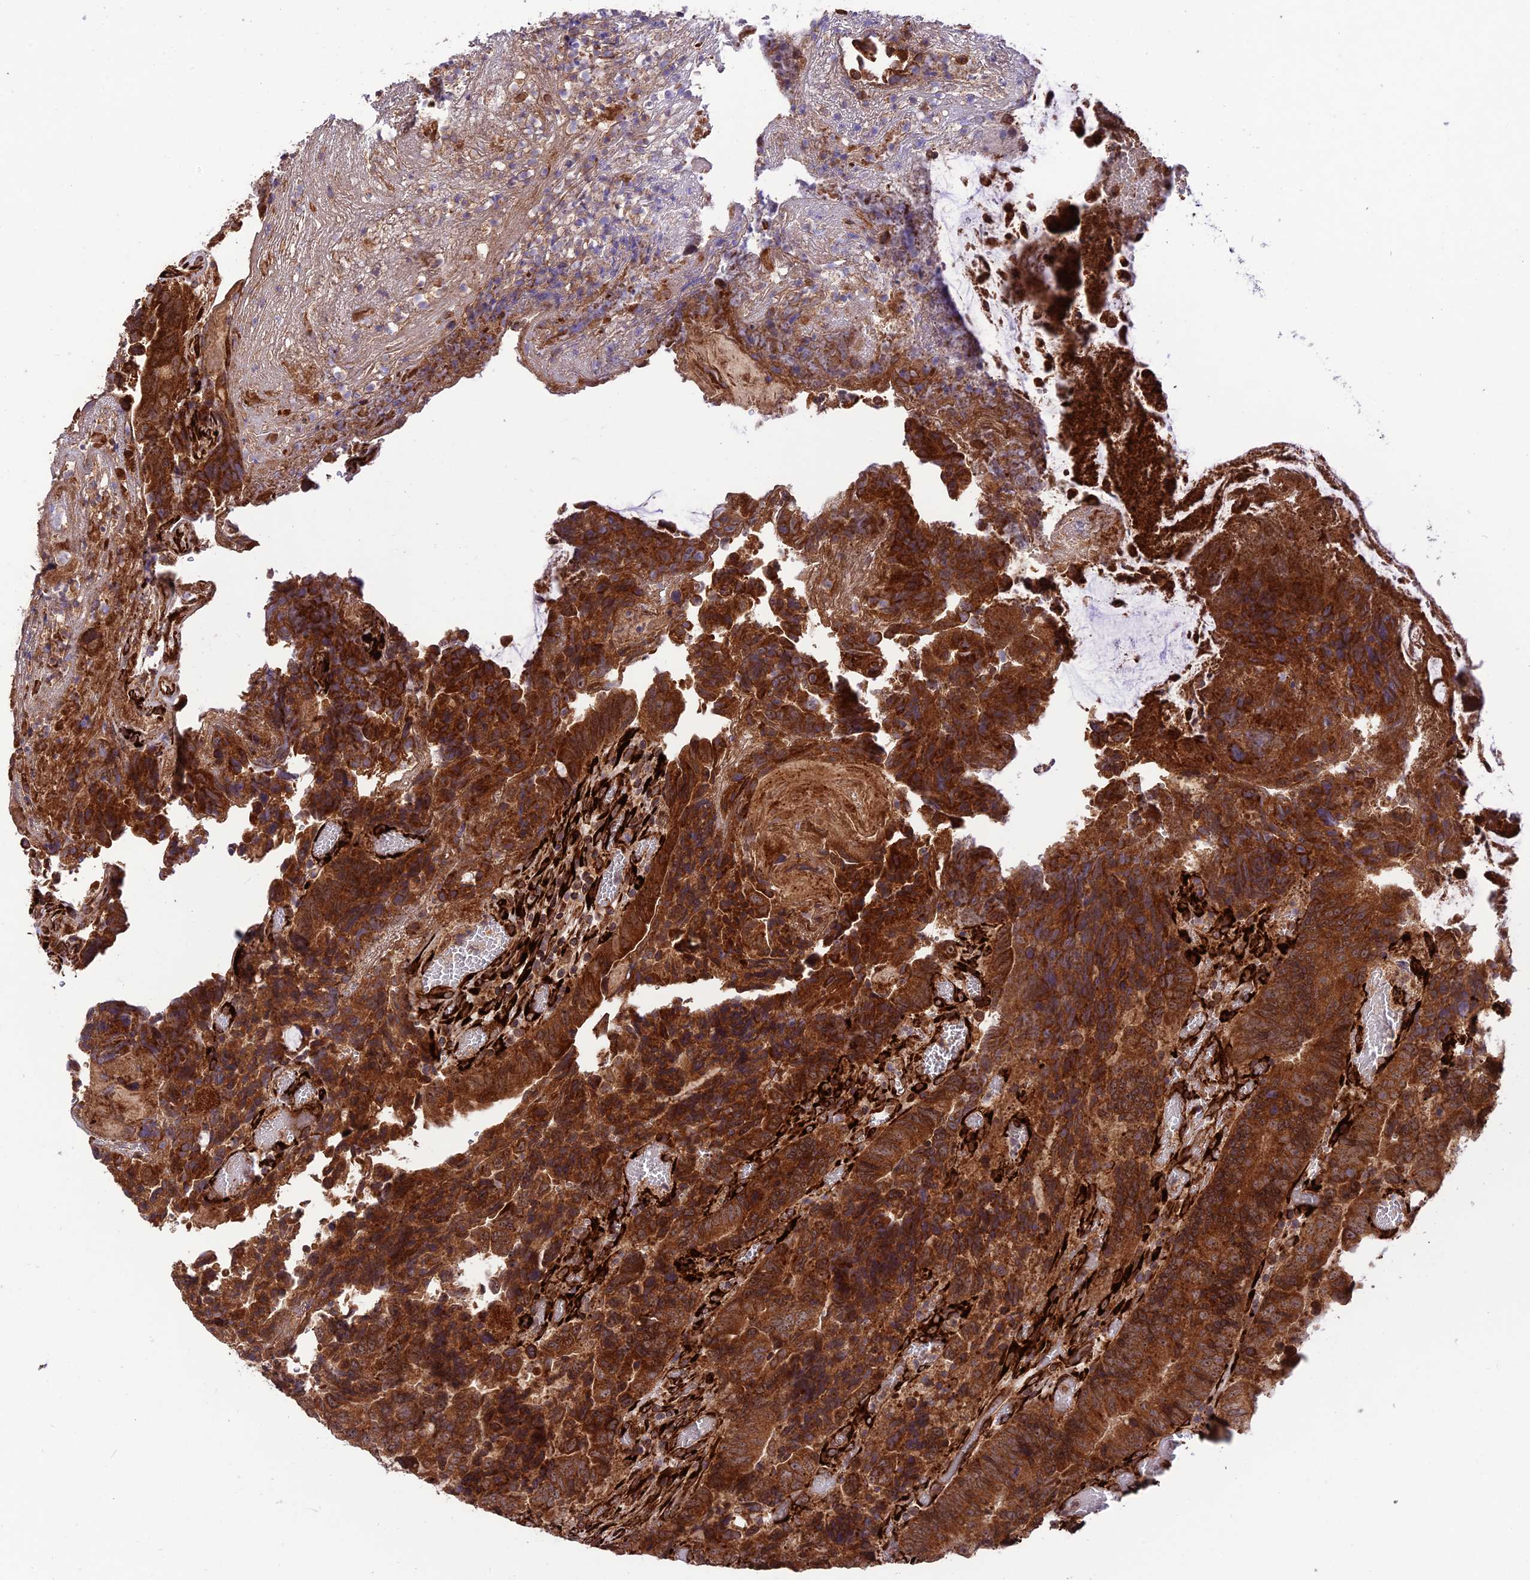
{"staining": {"intensity": "strong", "quantity": ">75%", "location": "cytoplasmic/membranous"}, "tissue": "colorectal cancer", "cell_type": "Tumor cells", "image_type": "cancer", "snomed": [{"axis": "morphology", "description": "Adenocarcinoma, NOS"}, {"axis": "topography", "description": "Colon"}], "caption": "Tumor cells reveal high levels of strong cytoplasmic/membranous positivity in about >75% of cells in human colorectal cancer (adenocarcinoma).", "gene": "CRTAP", "patient": {"sex": "female", "age": 67}}